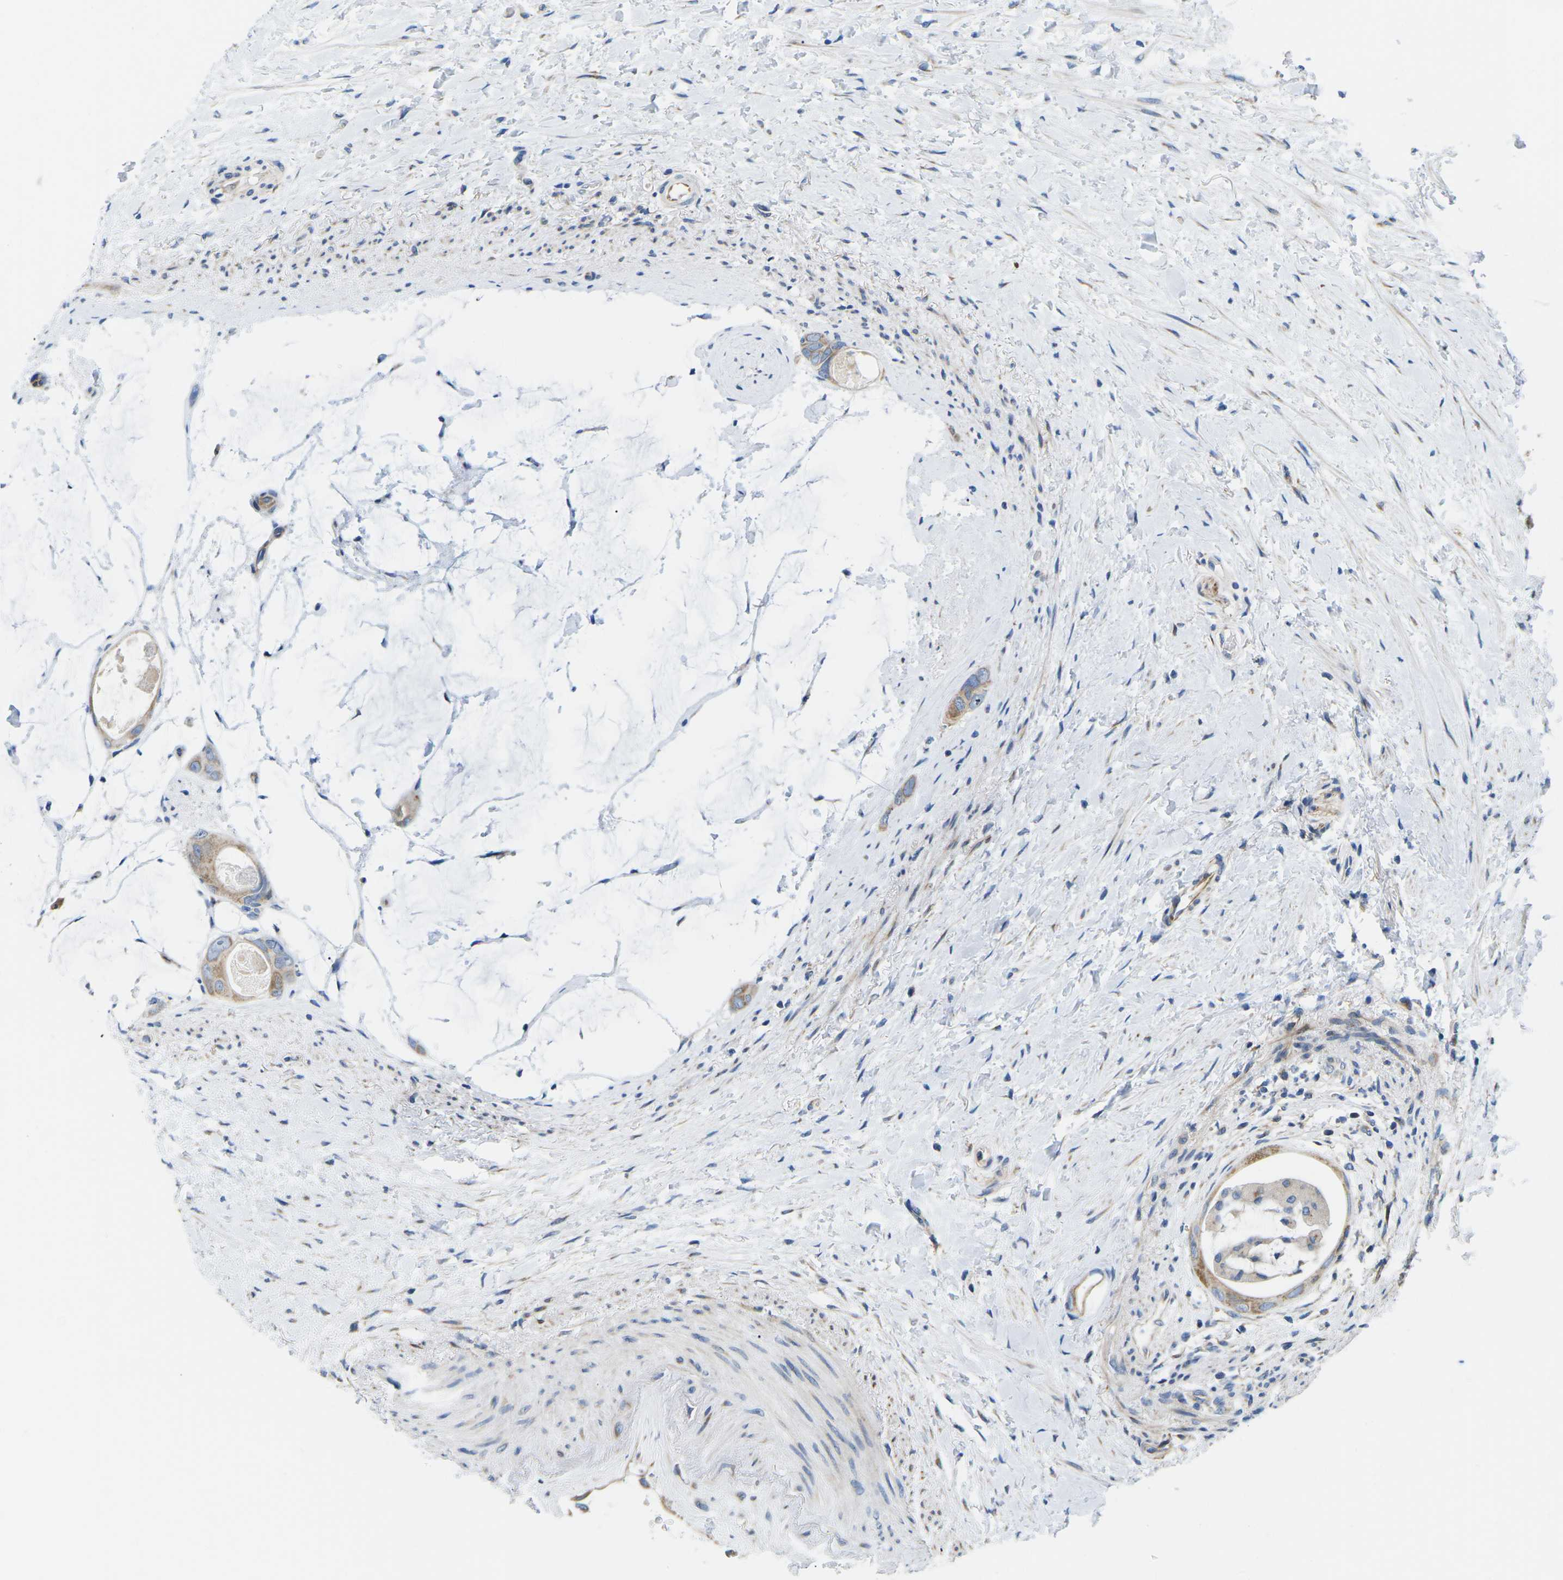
{"staining": {"intensity": "moderate", "quantity": "<25%", "location": "cytoplasmic/membranous"}, "tissue": "colorectal cancer", "cell_type": "Tumor cells", "image_type": "cancer", "snomed": [{"axis": "morphology", "description": "Adenocarcinoma, NOS"}, {"axis": "topography", "description": "Rectum"}], "caption": "Moderate cytoplasmic/membranous staining for a protein is appreciated in approximately <25% of tumor cells of colorectal cancer (adenocarcinoma) using immunohistochemistry.", "gene": "TMEFF2", "patient": {"sex": "male", "age": 51}}